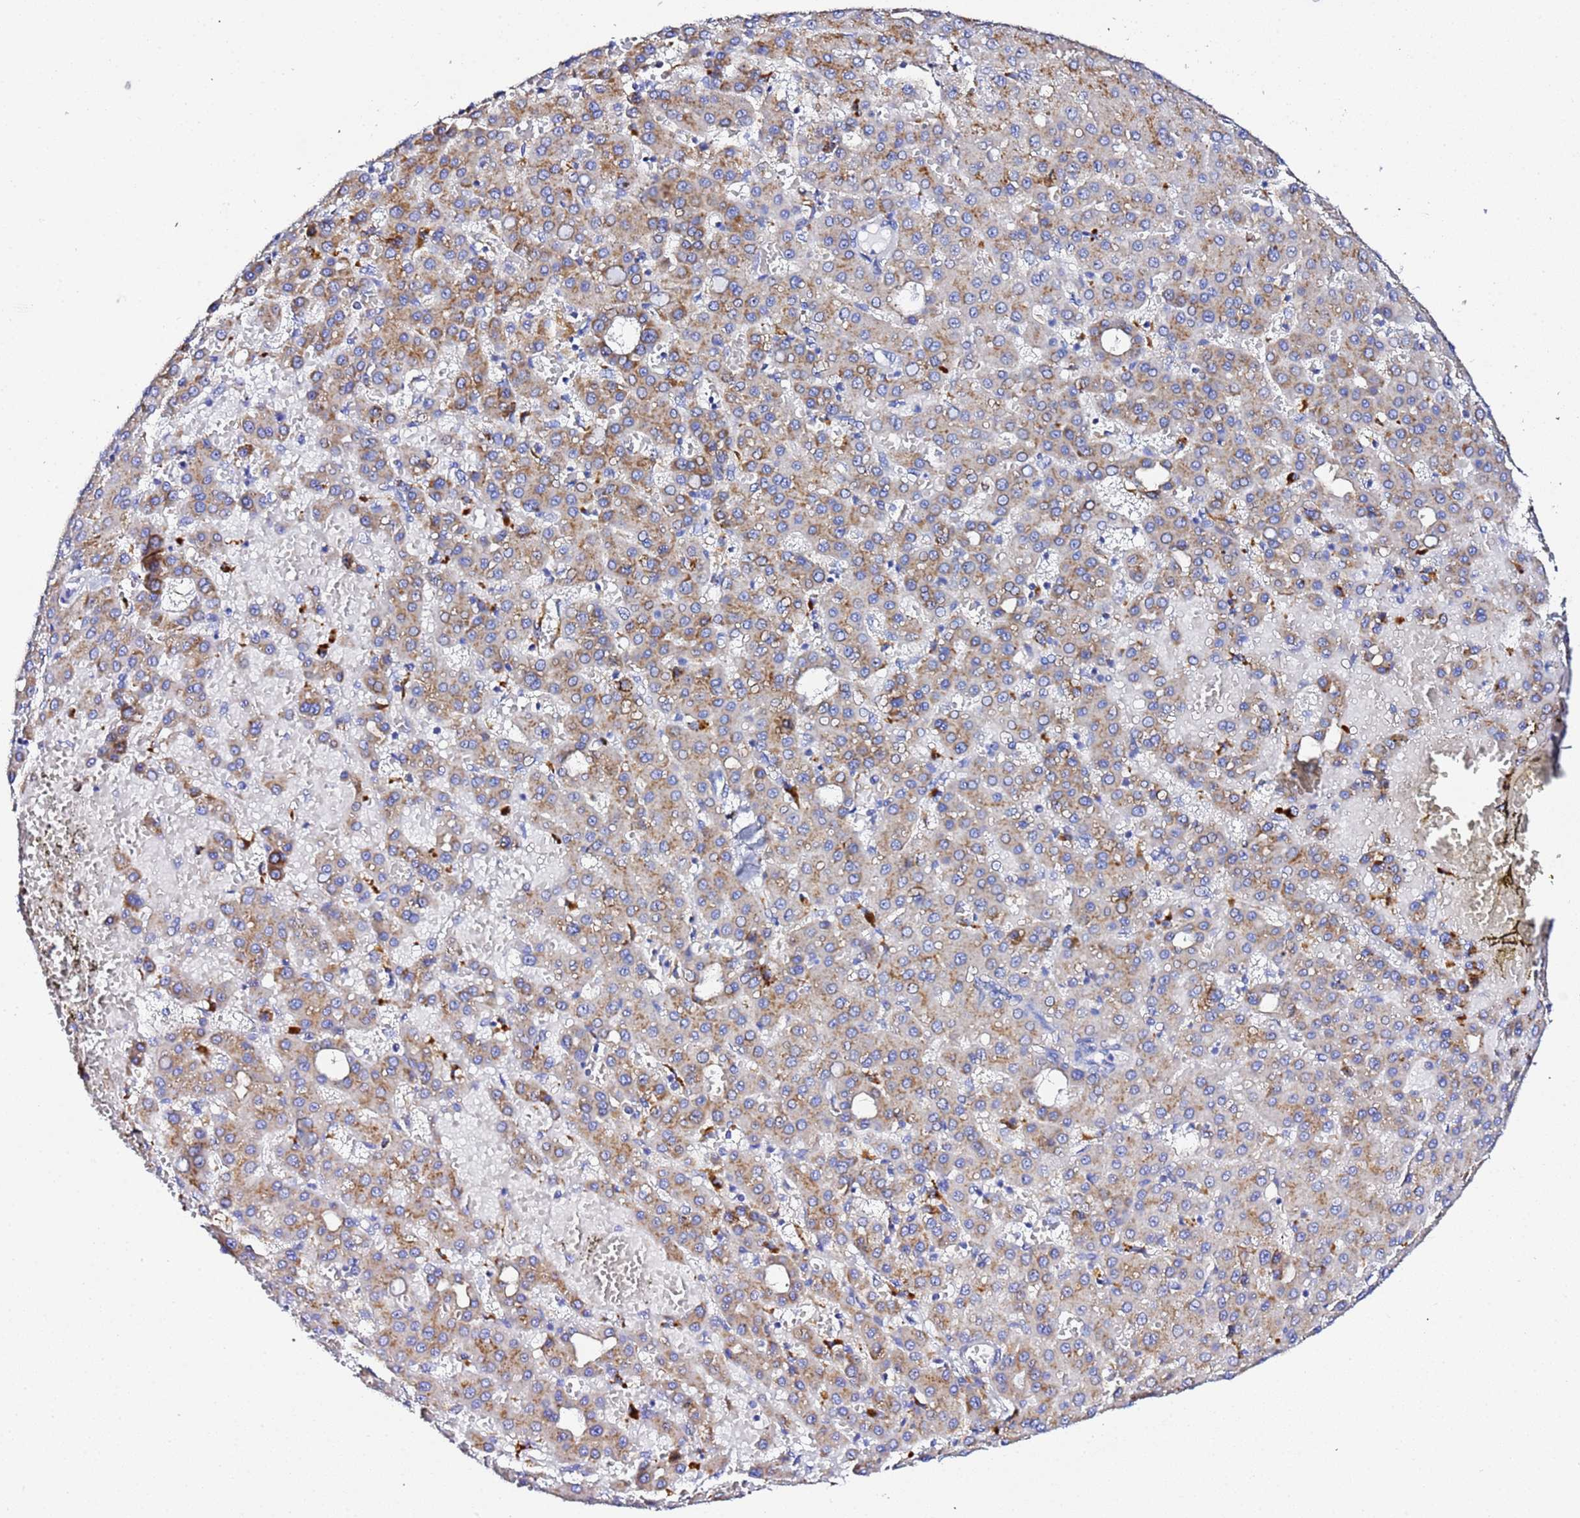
{"staining": {"intensity": "moderate", "quantity": "25%-75%", "location": "cytoplasmic/membranous"}, "tissue": "liver cancer", "cell_type": "Tumor cells", "image_type": "cancer", "snomed": [{"axis": "morphology", "description": "Carcinoma, Hepatocellular, NOS"}, {"axis": "topography", "description": "Liver"}], "caption": "Immunohistochemical staining of hepatocellular carcinoma (liver) demonstrates moderate cytoplasmic/membranous protein positivity in about 25%-75% of tumor cells.", "gene": "VTI1B", "patient": {"sex": "male", "age": 47}}